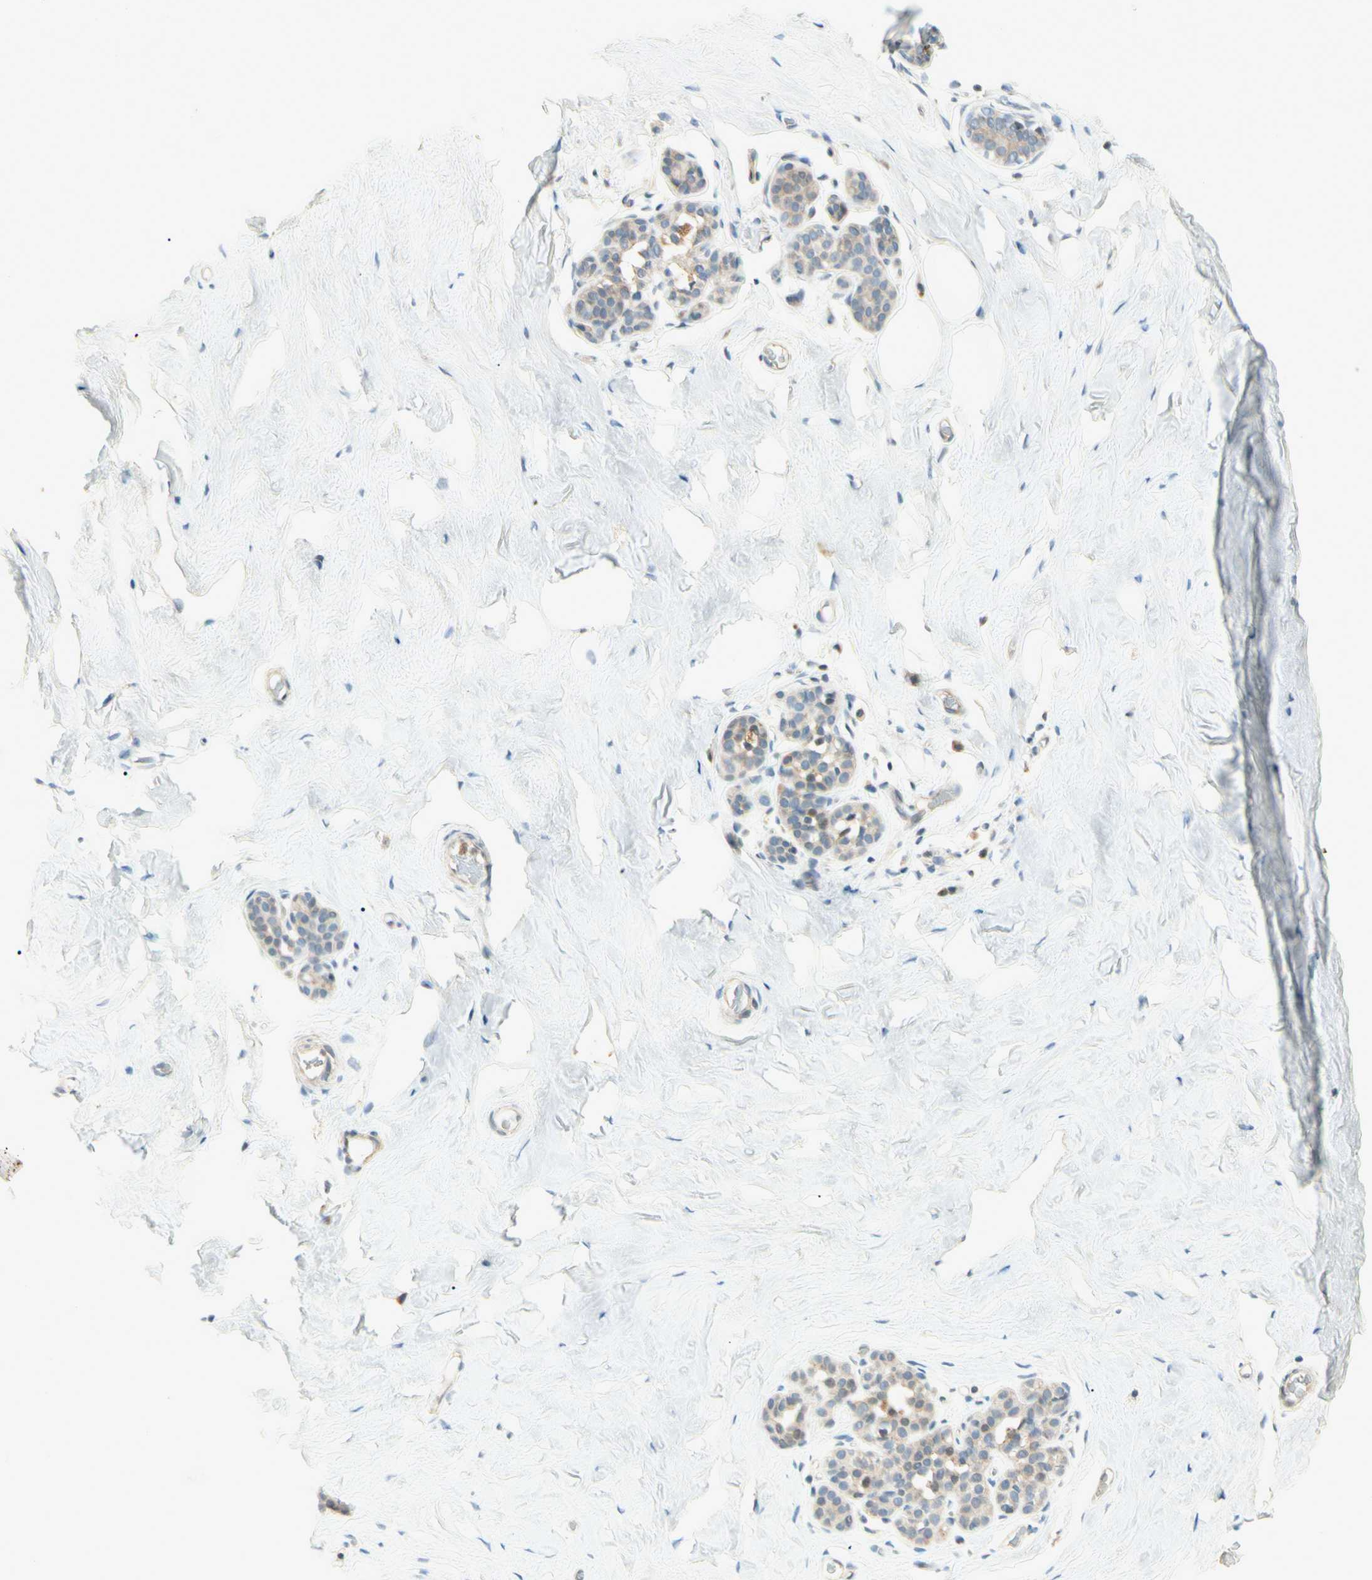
{"staining": {"intensity": "negative", "quantity": "none", "location": "none"}, "tissue": "breast", "cell_type": "Adipocytes", "image_type": "normal", "snomed": [{"axis": "morphology", "description": "Normal tissue, NOS"}, {"axis": "topography", "description": "Breast"}], "caption": "IHC photomicrograph of unremarkable human breast stained for a protein (brown), which reveals no expression in adipocytes. (DAB (3,3'-diaminobenzidine) IHC visualized using brightfield microscopy, high magnification).", "gene": "CDH6", "patient": {"sex": "female", "age": 75}}